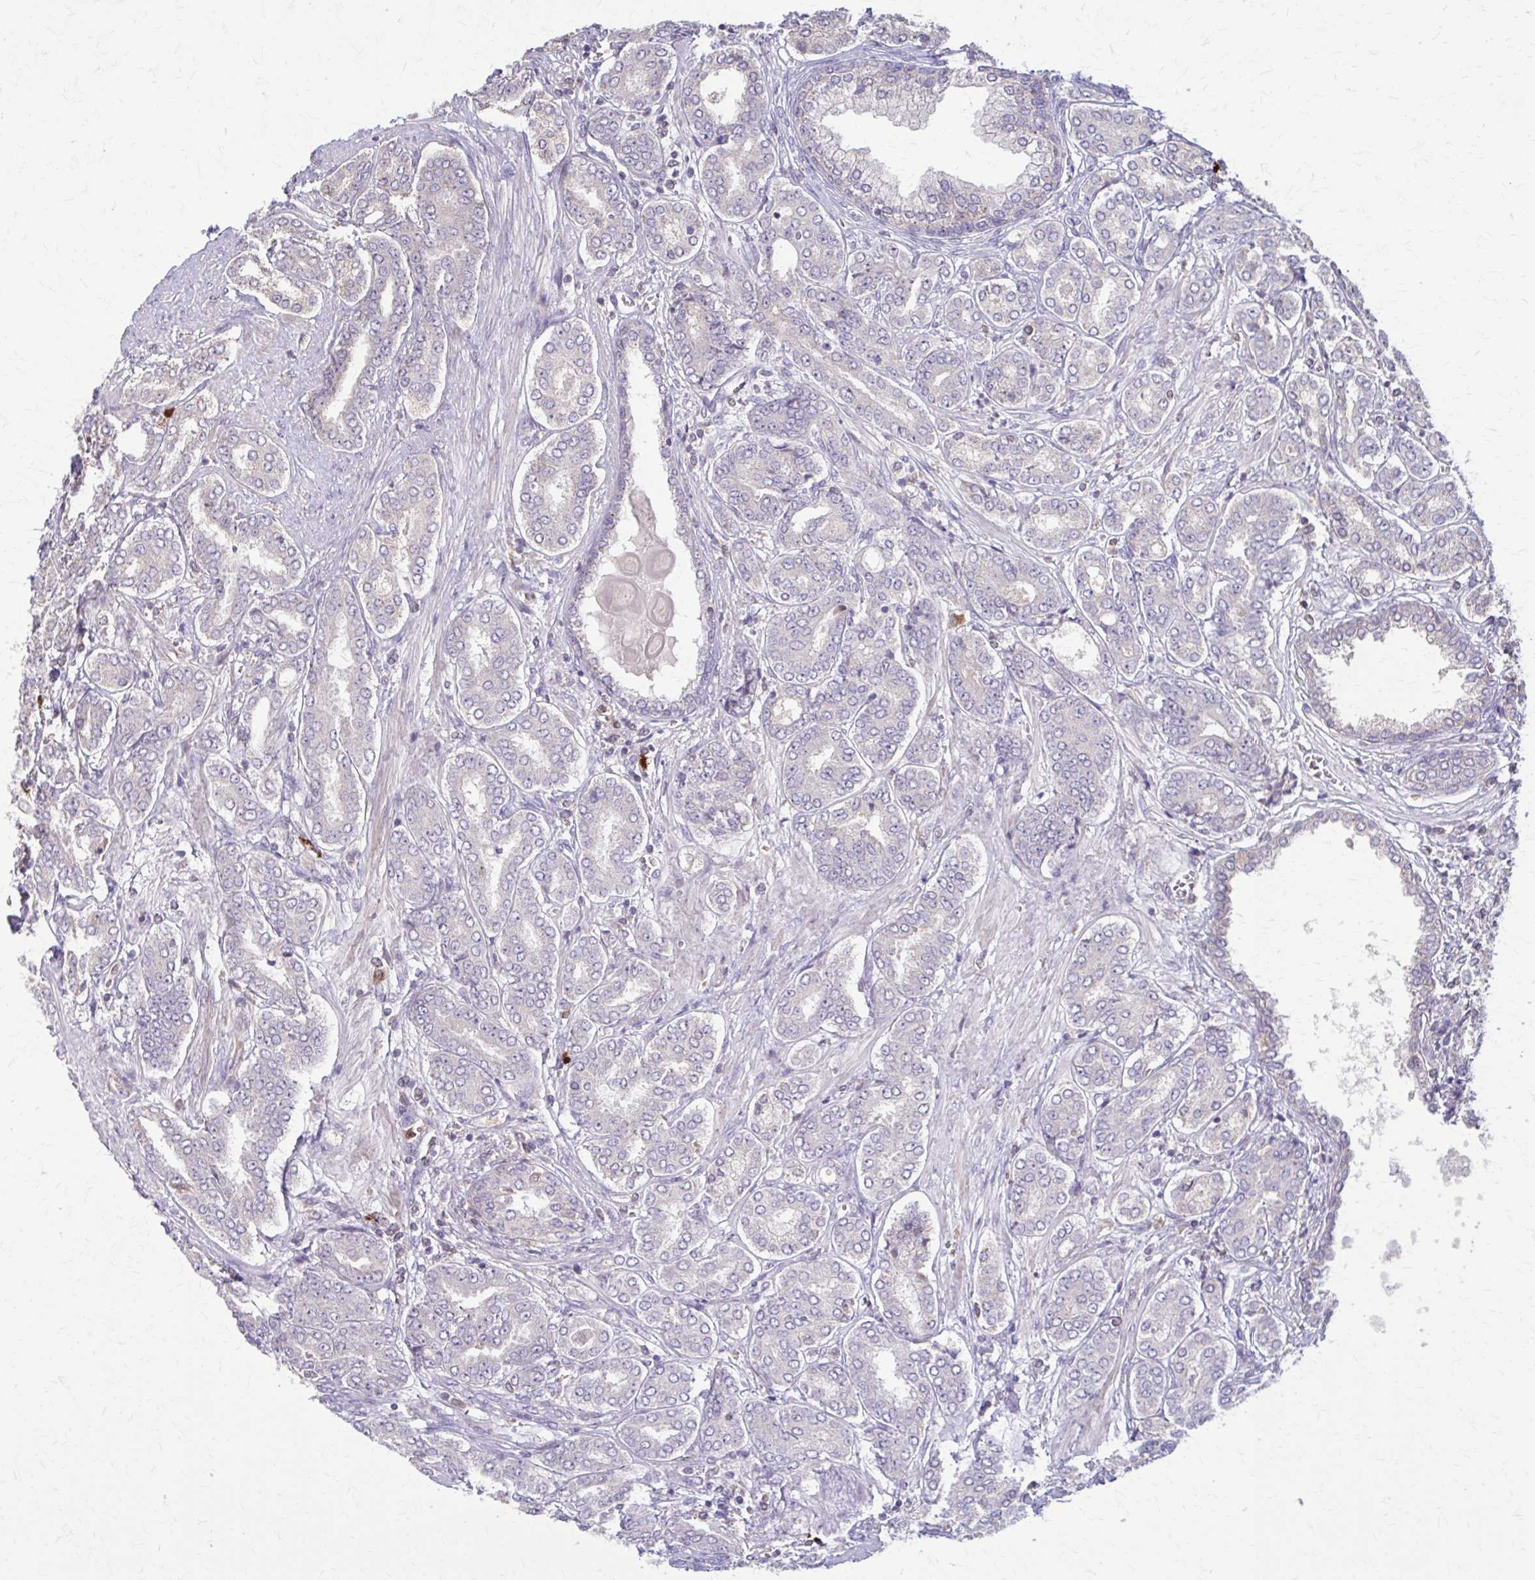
{"staining": {"intensity": "negative", "quantity": "none", "location": "none"}, "tissue": "prostate cancer", "cell_type": "Tumor cells", "image_type": "cancer", "snomed": [{"axis": "morphology", "description": "Adenocarcinoma, High grade"}, {"axis": "topography", "description": "Prostate"}], "caption": "Prostate high-grade adenocarcinoma stained for a protein using immunohistochemistry (IHC) exhibits no staining tumor cells.", "gene": "NRBF2", "patient": {"sex": "male", "age": 72}}